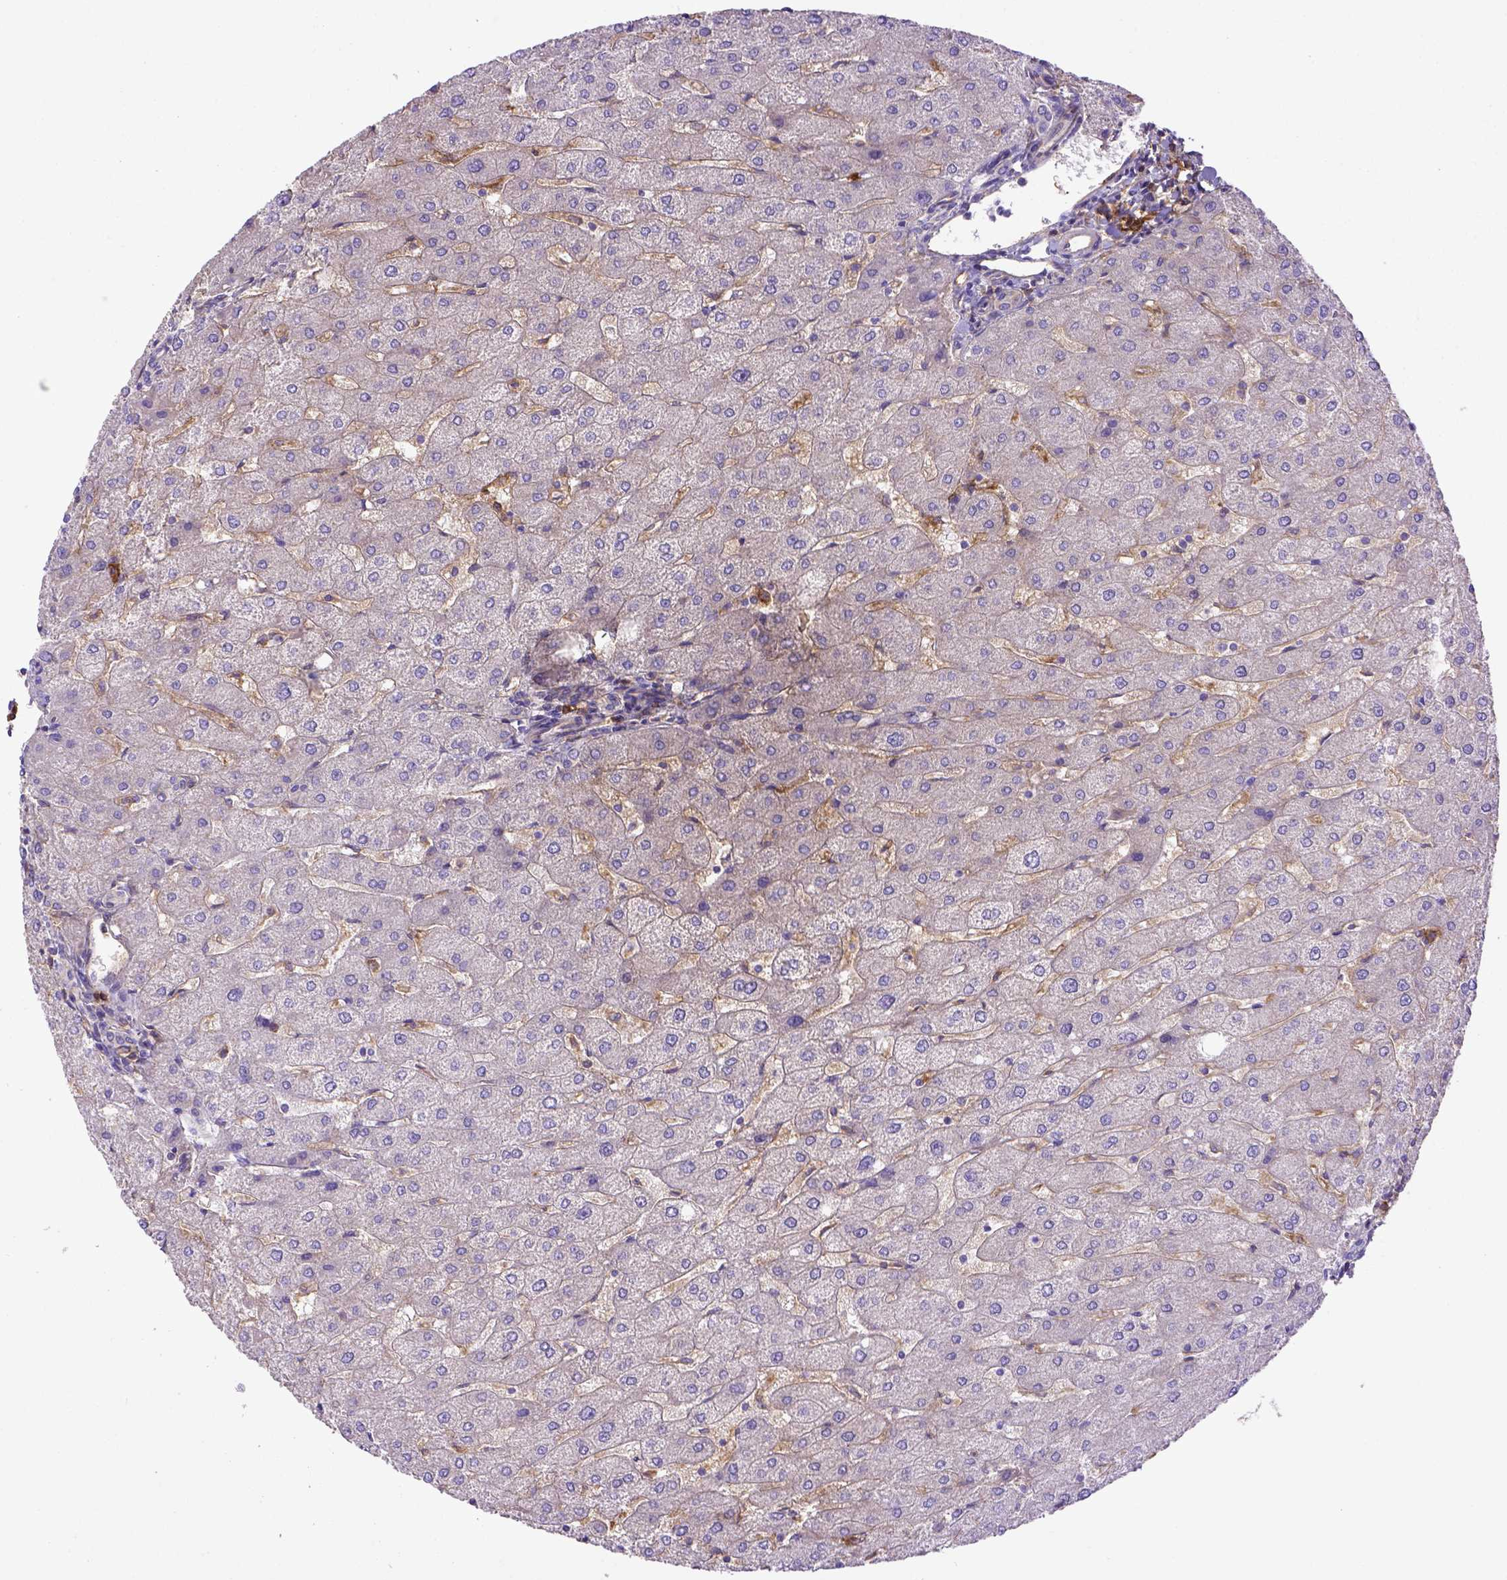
{"staining": {"intensity": "negative", "quantity": "none", "location": "none"}, "tissue": "liver", "cell_type": "Cholangiocytes", "image_type": "normal", "snomed": [{"axis": "morphology", "description": "Normal tissue, NOS"}, {"axis": "topography", "description": "Liver"}], "caption": "DAB immunohistochemical staining of normal liver exhibits no significant positivity in cholangiocytes.", "gene": "CD40", "patient": {"sex": "male", "age": 67}}